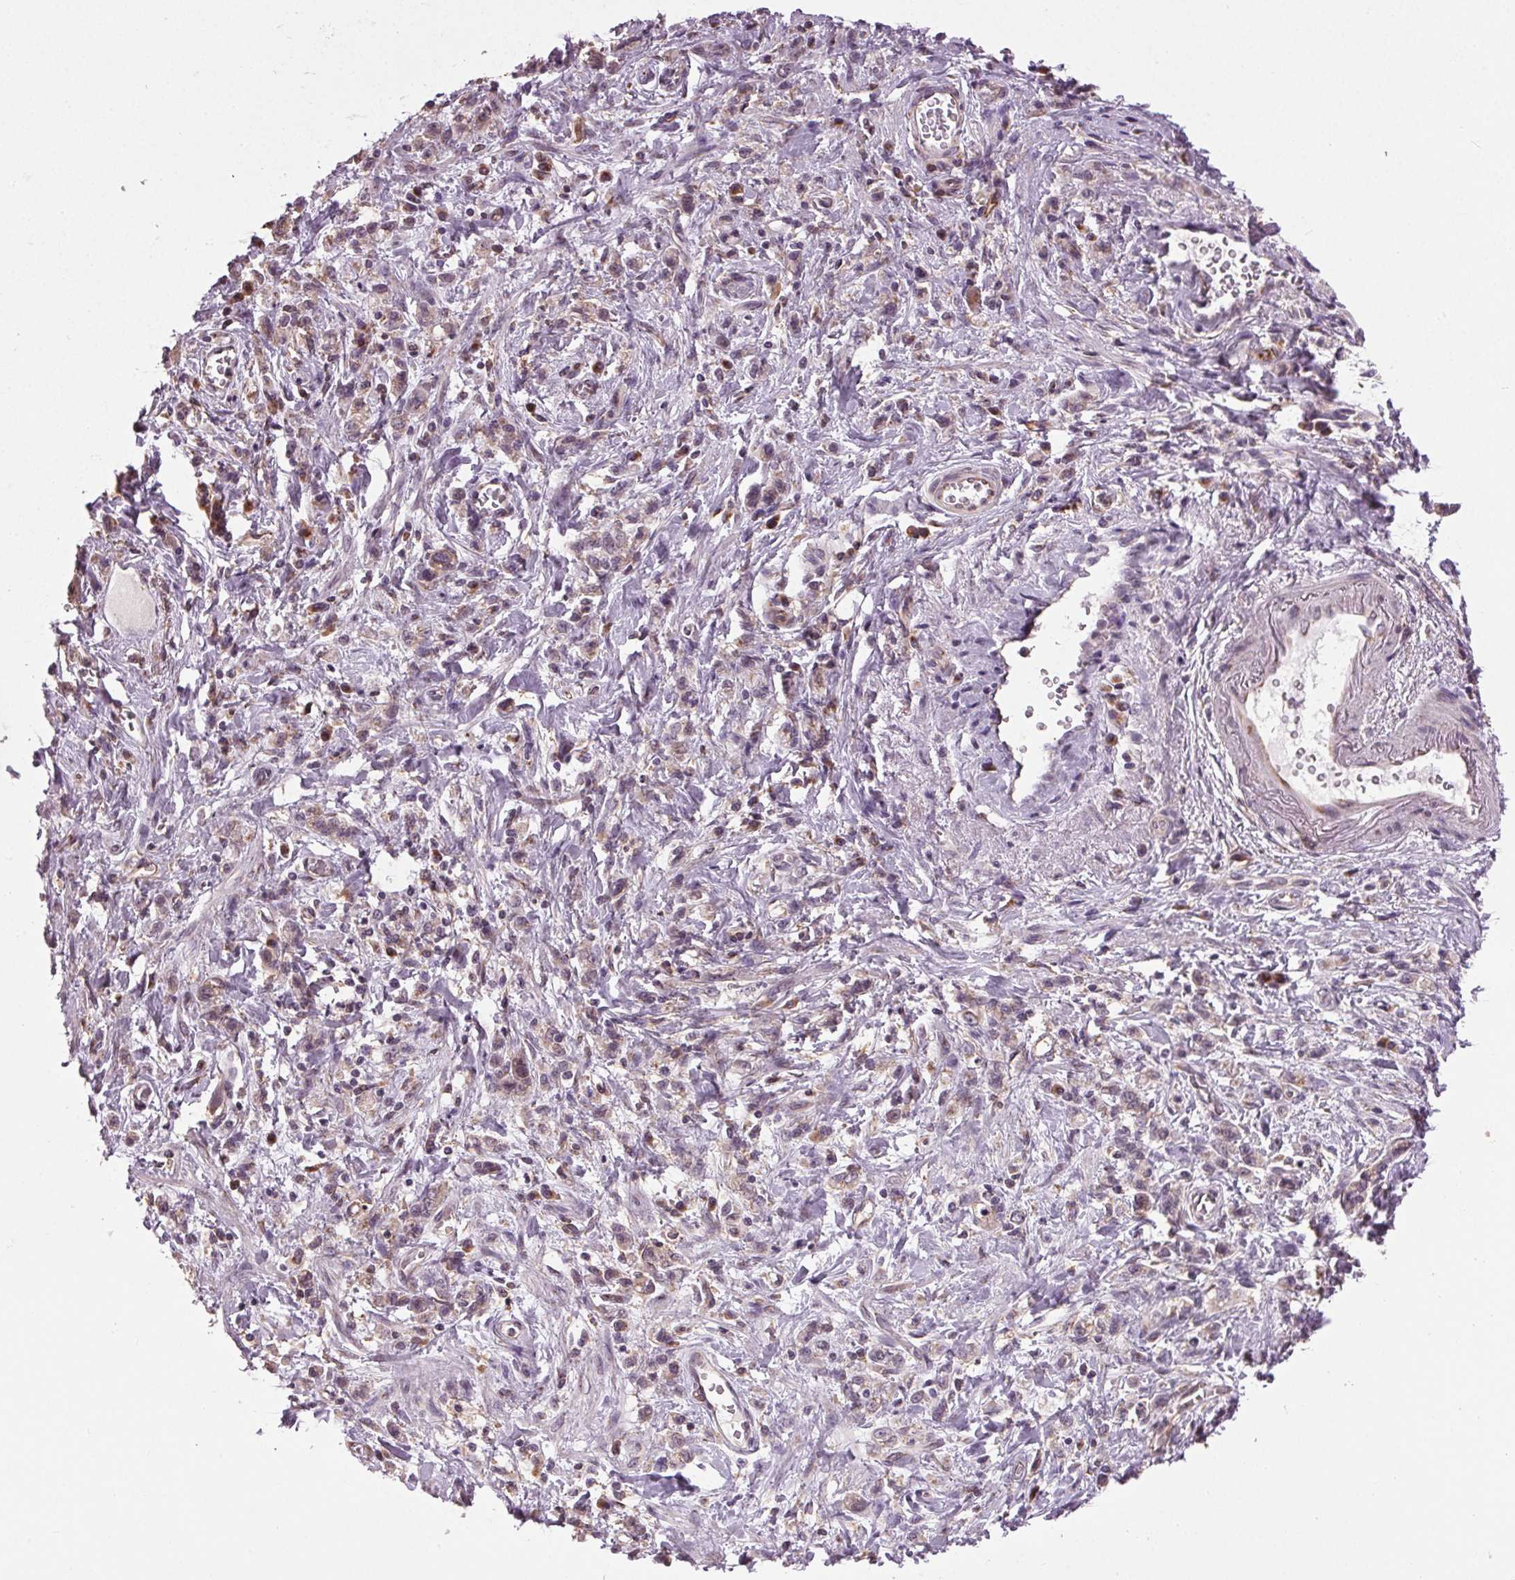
{"staining": {"intensity": "weak", "quantity": "25%-75%", "location": "cytoplasmic/membranous"}, "tissue": "stomach cancer", "cell_type": "Tumor cells", "image_type": "cancer", "snomed": [{"axis": "morphology", "description": "Adenocarcinoma, NOS"}, {"axis": "topography", "description": "Stomach"}], "caption": "Stomach cancer was stained to show a protein in brown. There is low levels of weak cytoplasmic/membranous expression in approximately 25%-75% of tumor cells. Immunohistochemistry (ihc) stains the protein of interest in brown and the nuclei are stained blue.", "gene": "BSDC1", "patient": {"sex": "male", "age": 77}}